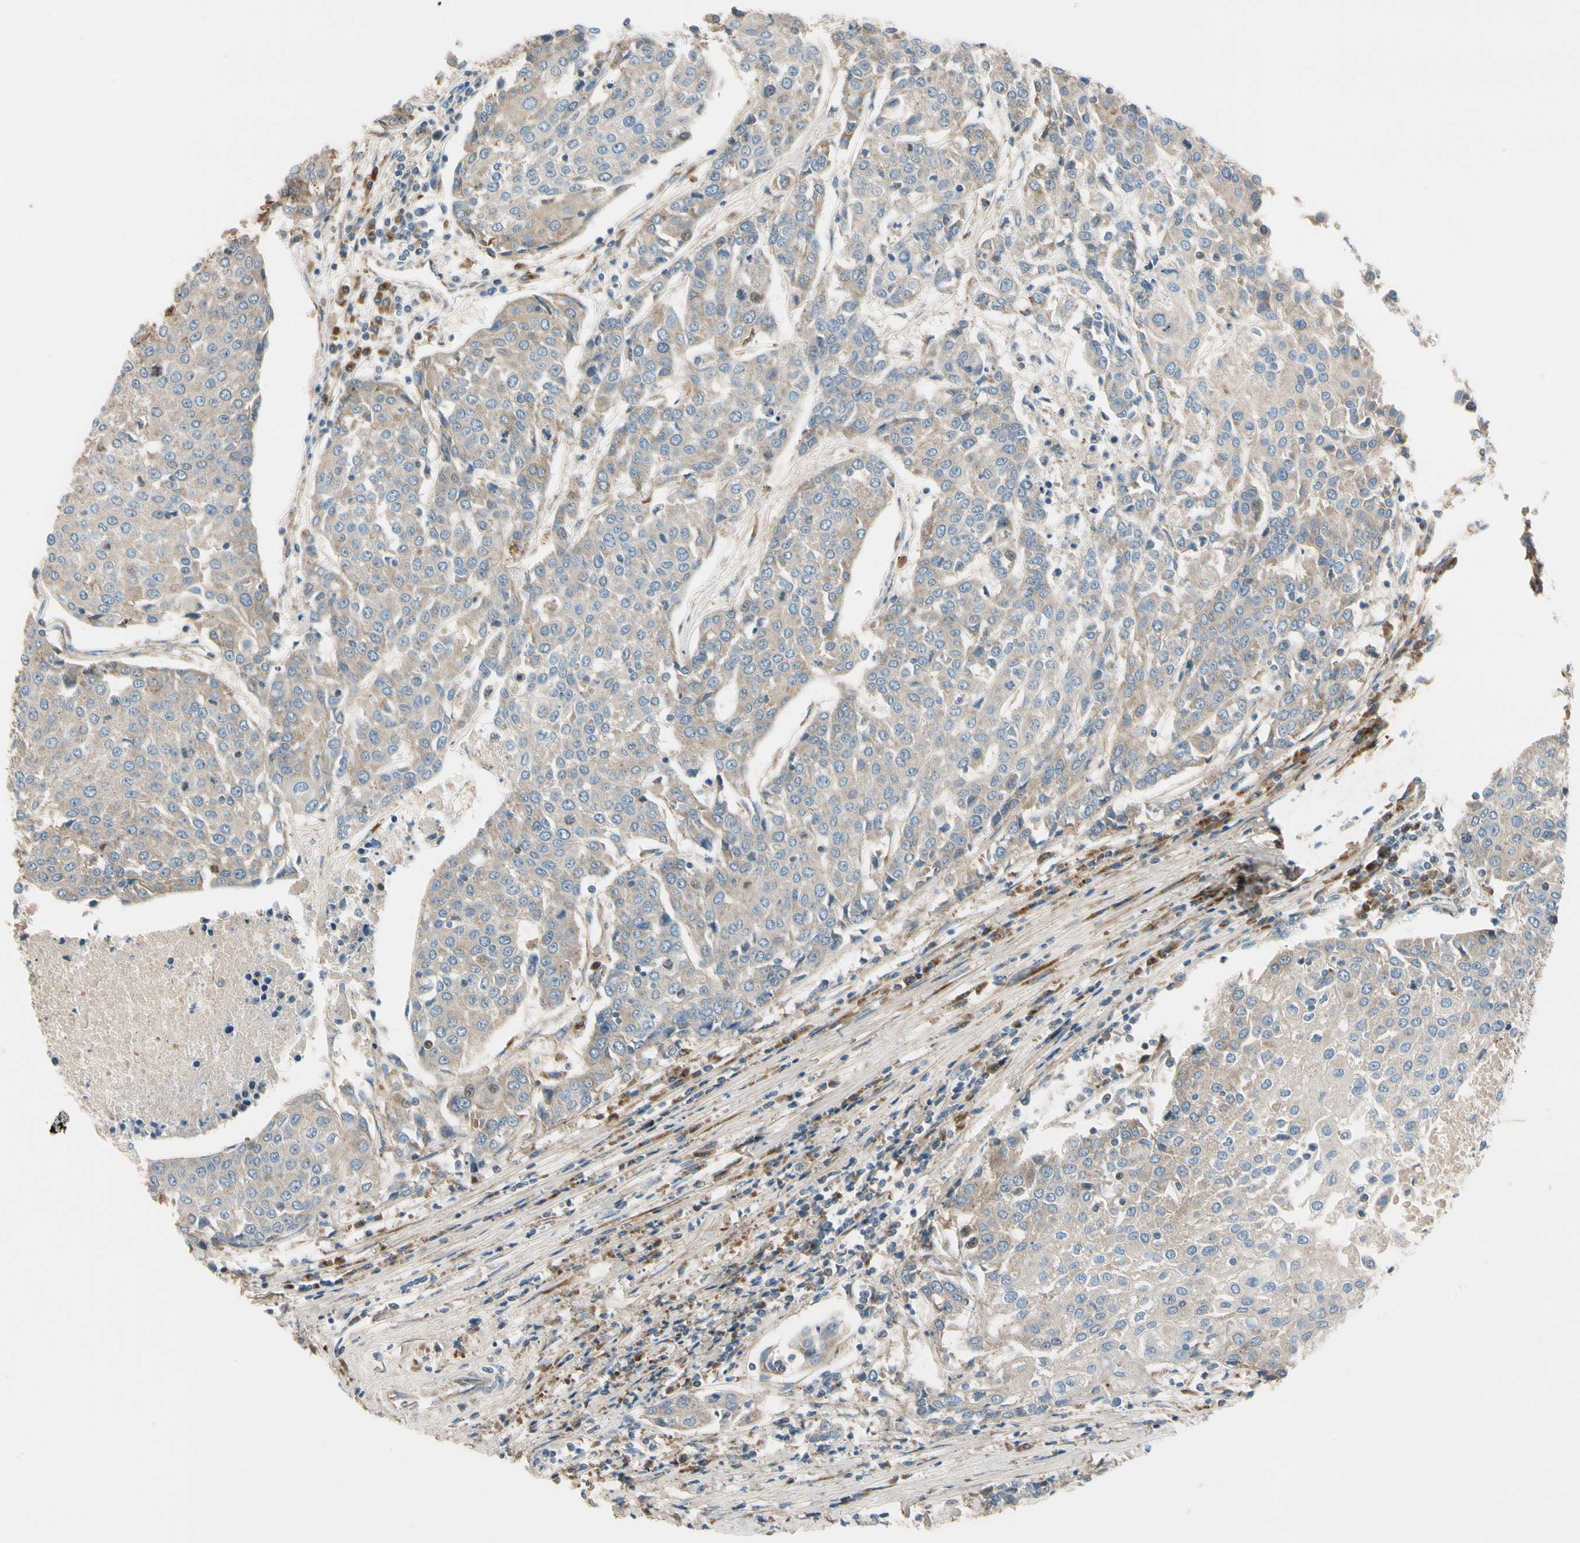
{"staining": {"intensity": "weak", "quantity": ">75%", "location": "cytoplasmic/membranous"}, "tissue": "urothelial cancer", "cell_type": "Tumor cells", "image_type": "cancer", "snomed": [{"axis": "morphology", "description": "Urothelial carcinoma, High grade"}, {"axis": "topography", "description": "Urinary bladder"}], "caption": "Weak cytoplasmic/membranous staining is present in about >75% of tumor cells in high-grade urothelial carcinoma.", "gene": "MST1R", "patient": {"sex": "female", "age": 85}}